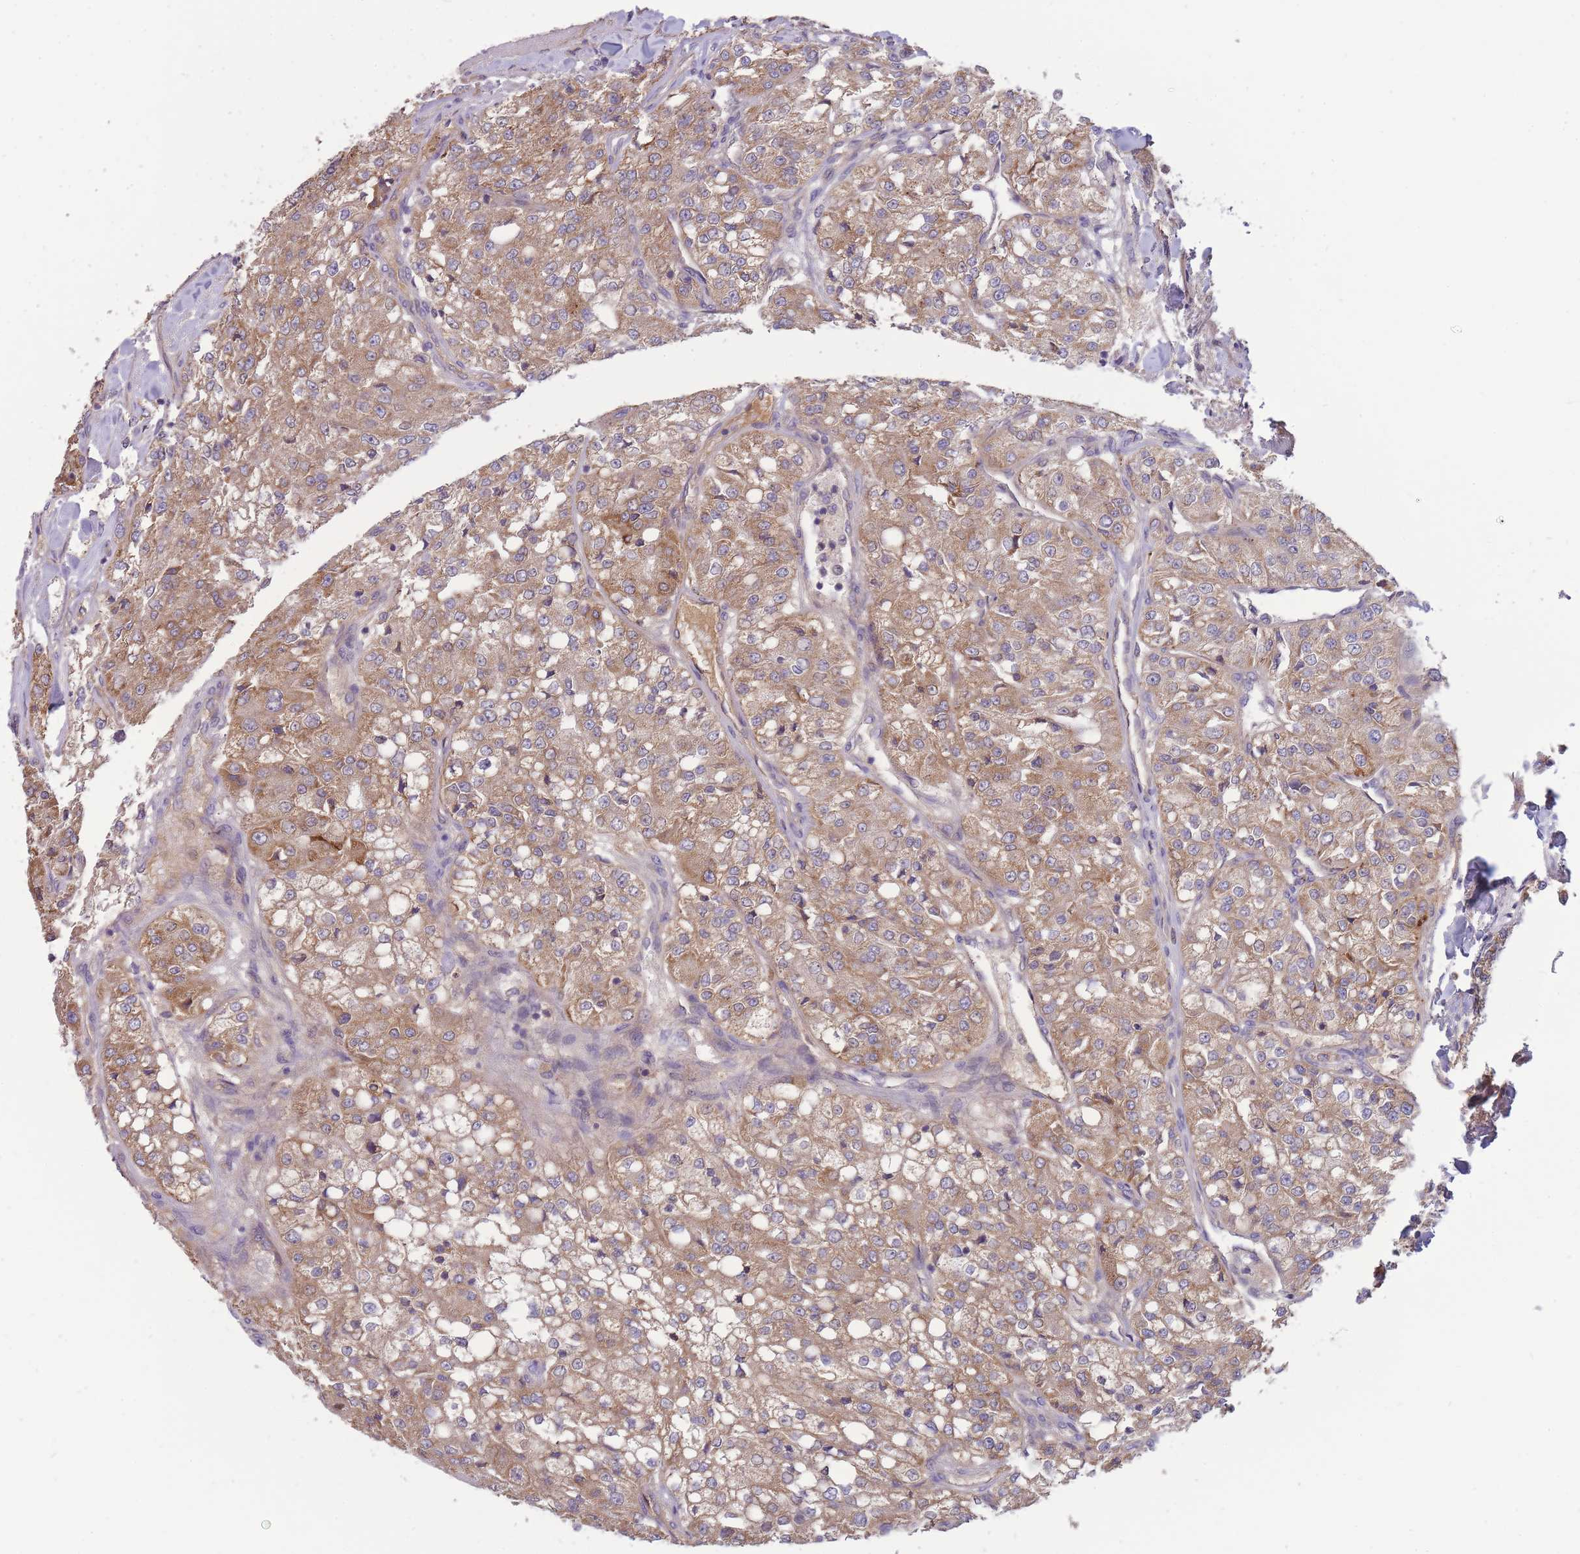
{"staining": {"intensity": "moderate", "quantity": ">75%", "location": "cytoplasmic/membranous"}, "tissue": "renal cancer", "cell_type": "Tumor cells", "image_type": "cancer", "snomed": [{"axis": "morphology", "description": "Adenocarcinoma, NOS"}, {"axis": "topography", "description": "Kidney"}], "caption": "Human renal cancer (adenocarcinoma) stained with a brown dye displays moderate cytoplasmic/membranous positive positivity in approximately >75% of tumor cells.", "gene": "NDUFAF5", "patient": {"sex": "female", "age": 63}}